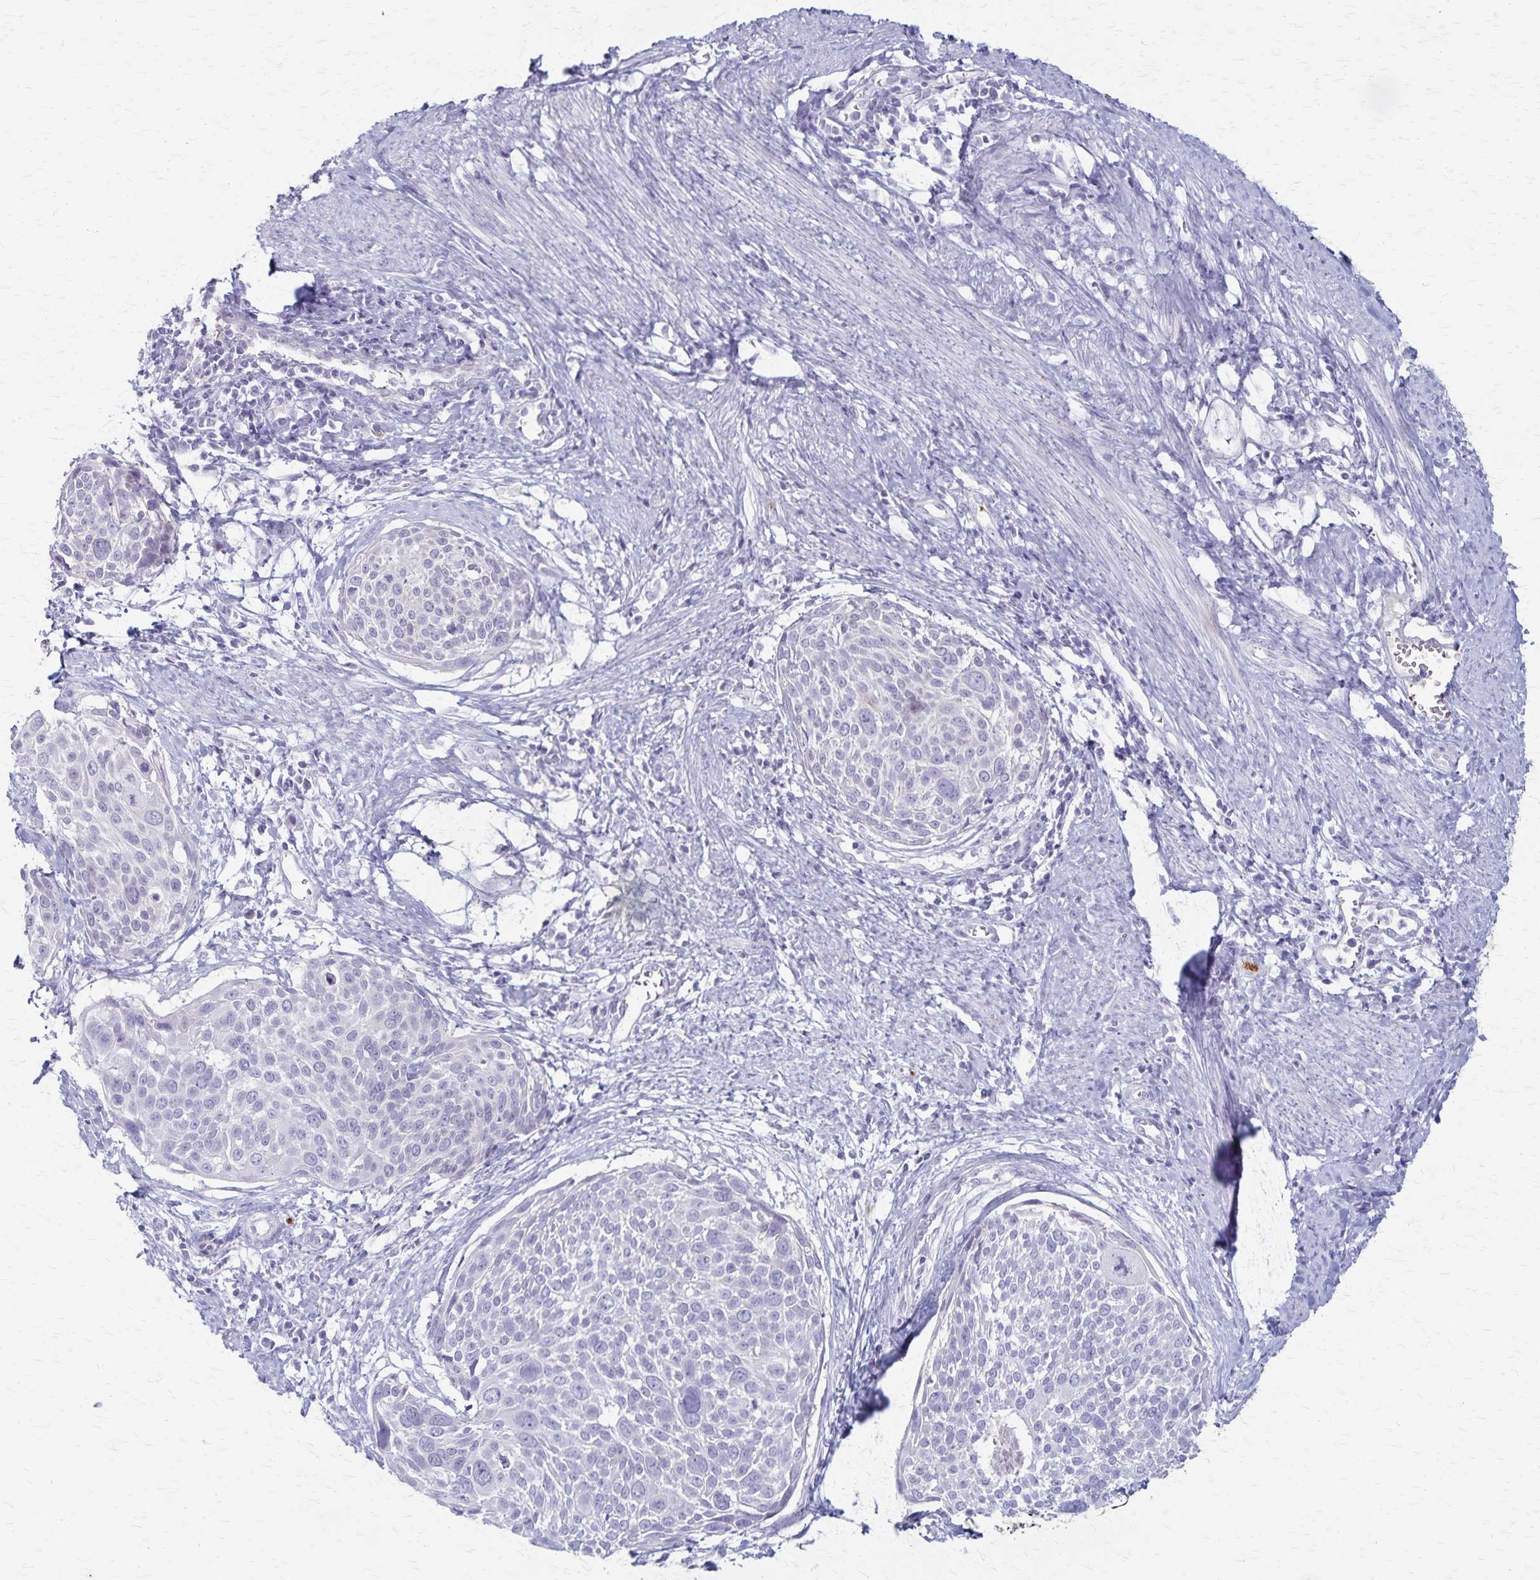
{"staining": {"intensity": "negative", "quantity": "none", "location": "none"}, "tissue": "cervical cancer", "cell_type": "Tumor cells", "image_type": "cancer", "snomed": [{"axis": "morphology", "description": "Squamous cell carcinoma, NOS"}, {"axis": "topography", "description": "Cervix"}], "caption": "Cervical cancer was stained to show a protein in brown. There is no significant staining in tumor cells.", "gene": "RASL10B", "patient": {"sex": "female", "age": 39}}